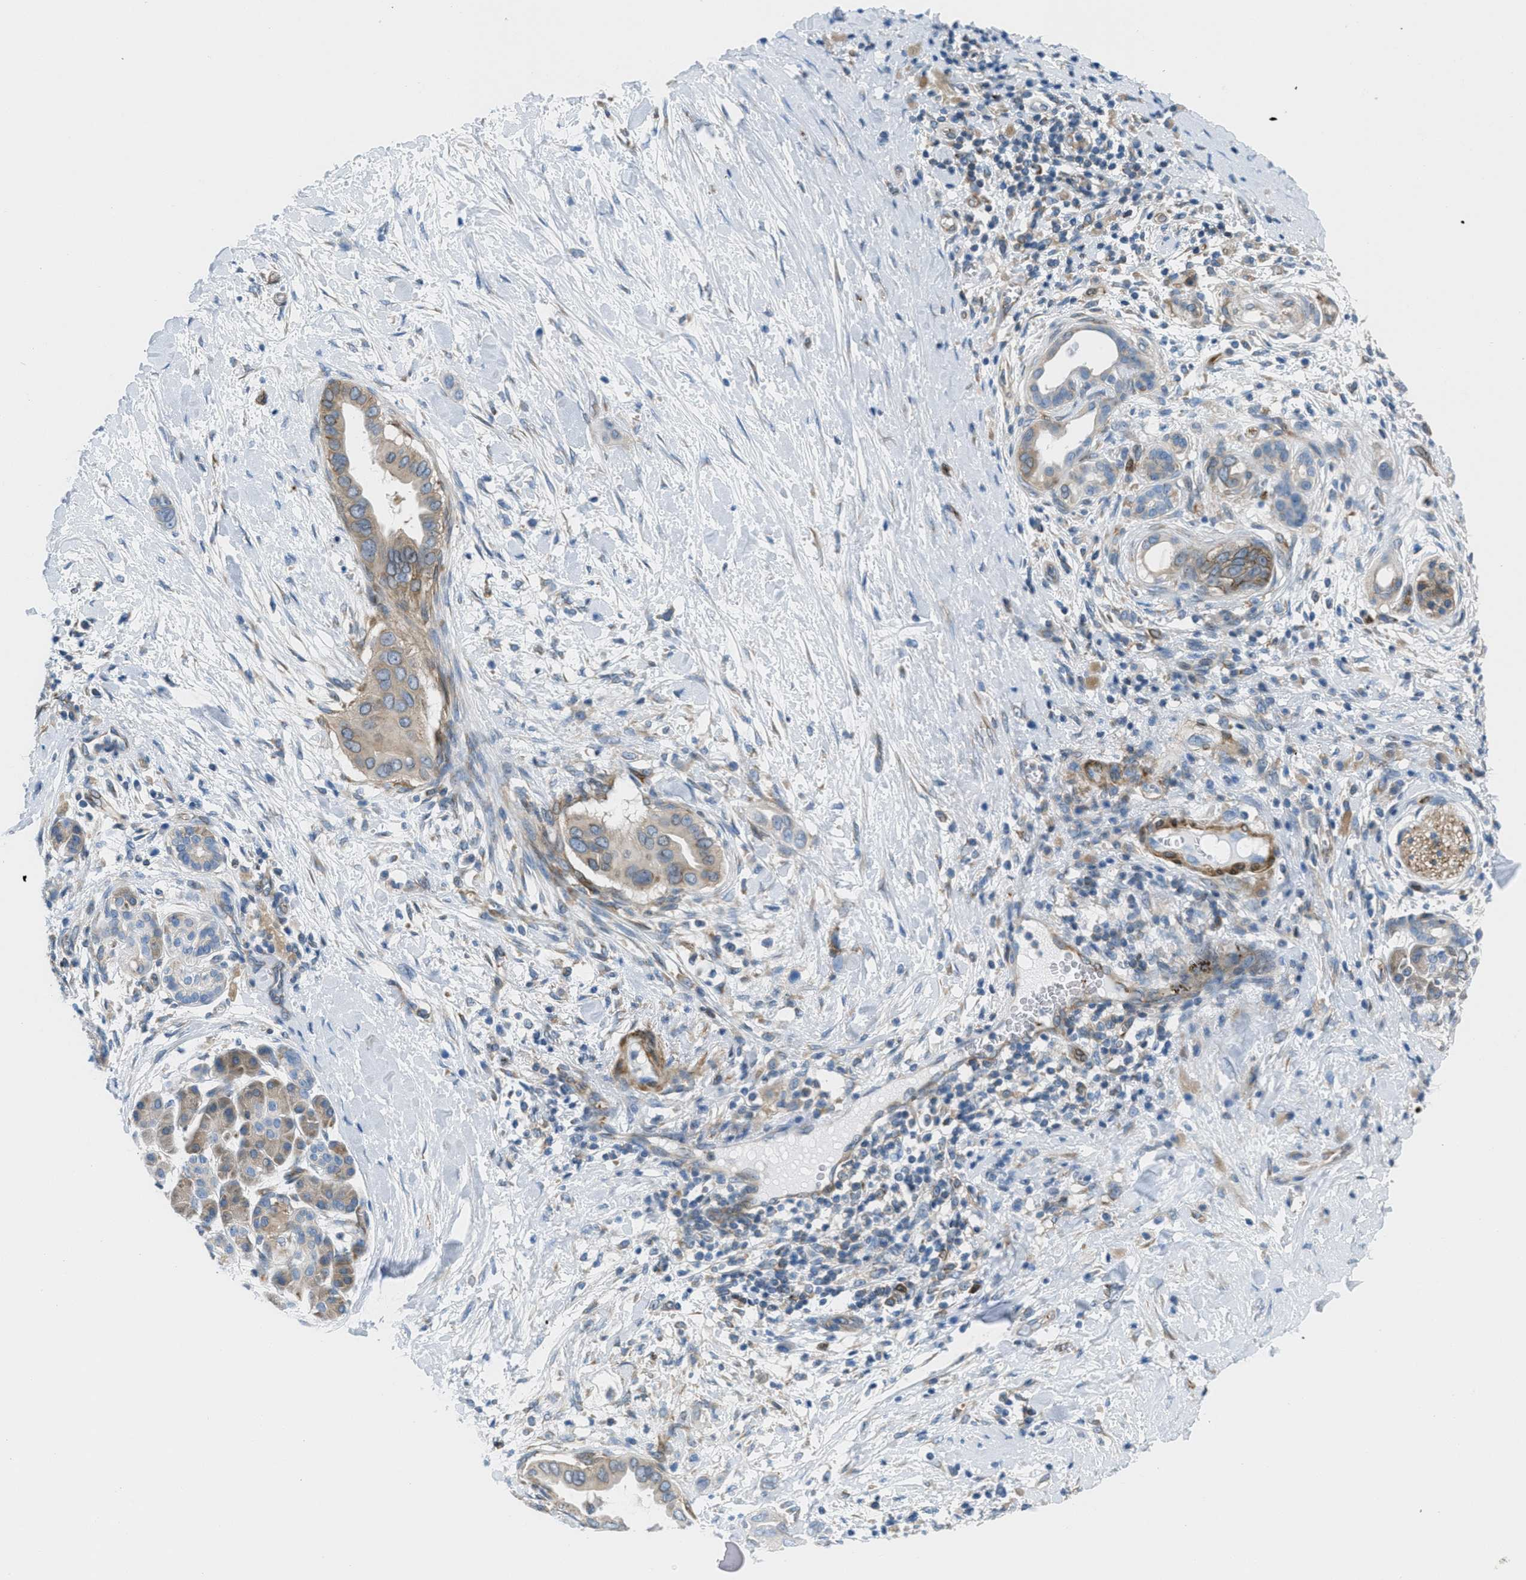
{"staining": {"intensity": "weak", "quantity": ">75%", "location": "cytoplasmic/membranous"}, "tissue": "pancreatic cancer", "cell_type": "Tumor cells", "image_type": "cancer", "snomed": [{"axis": "morphology", "description": "Adenocarcinoma, NOS"}, {"axis": "topography", "description": "Pancreas"}], "caption": "Protein staining demonstrates weak cytoplasmic/membranous expression in approximately >75% of tumor cells in adenocarcinoma (pancreatic). The staining was performed using DAB (3,3'-diaminobenzidine) to visualize the protein expression in brown, while the nuclei were stained in blue with hematoxylin (Magnification: 20x).", "gene": "MAPRE2", "patient": {"sex": "male", "age": 55}}